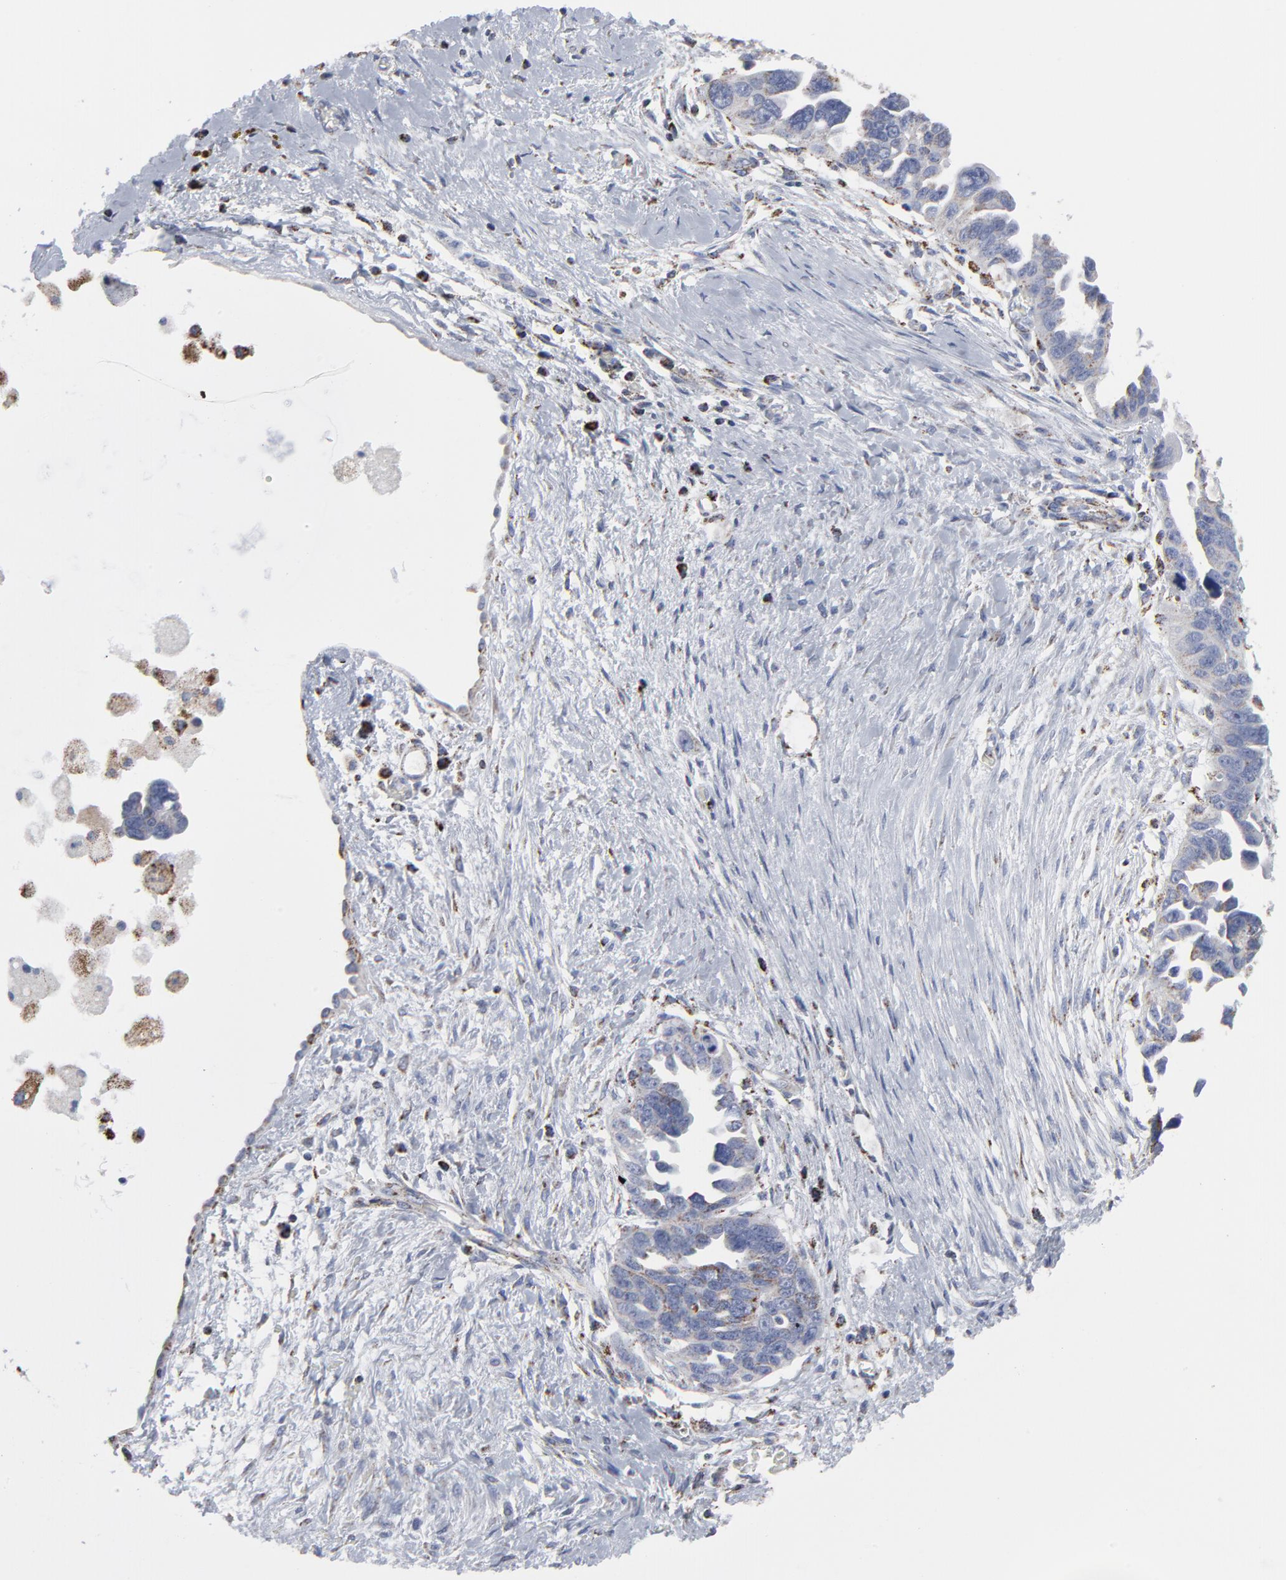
{"staining": {"intensity": "negative", "quantity": "none", "location": "none"}, "tissue": "ovarian cancer", "cell_type": "Tumor cells", "image_type": "cancer", "snomed": [{"axis": "morphology", "description": "Cystadenocarcinoma, serous, NOS"}, {"axis": "topography", "description": "Ovary"}], "caption": "This is an immunohistochemistry image of ovarian cancer. There is no staining in tumor cells.", "gene": "TXNRD2", "patient": {"sex": "female", "age": 63}}